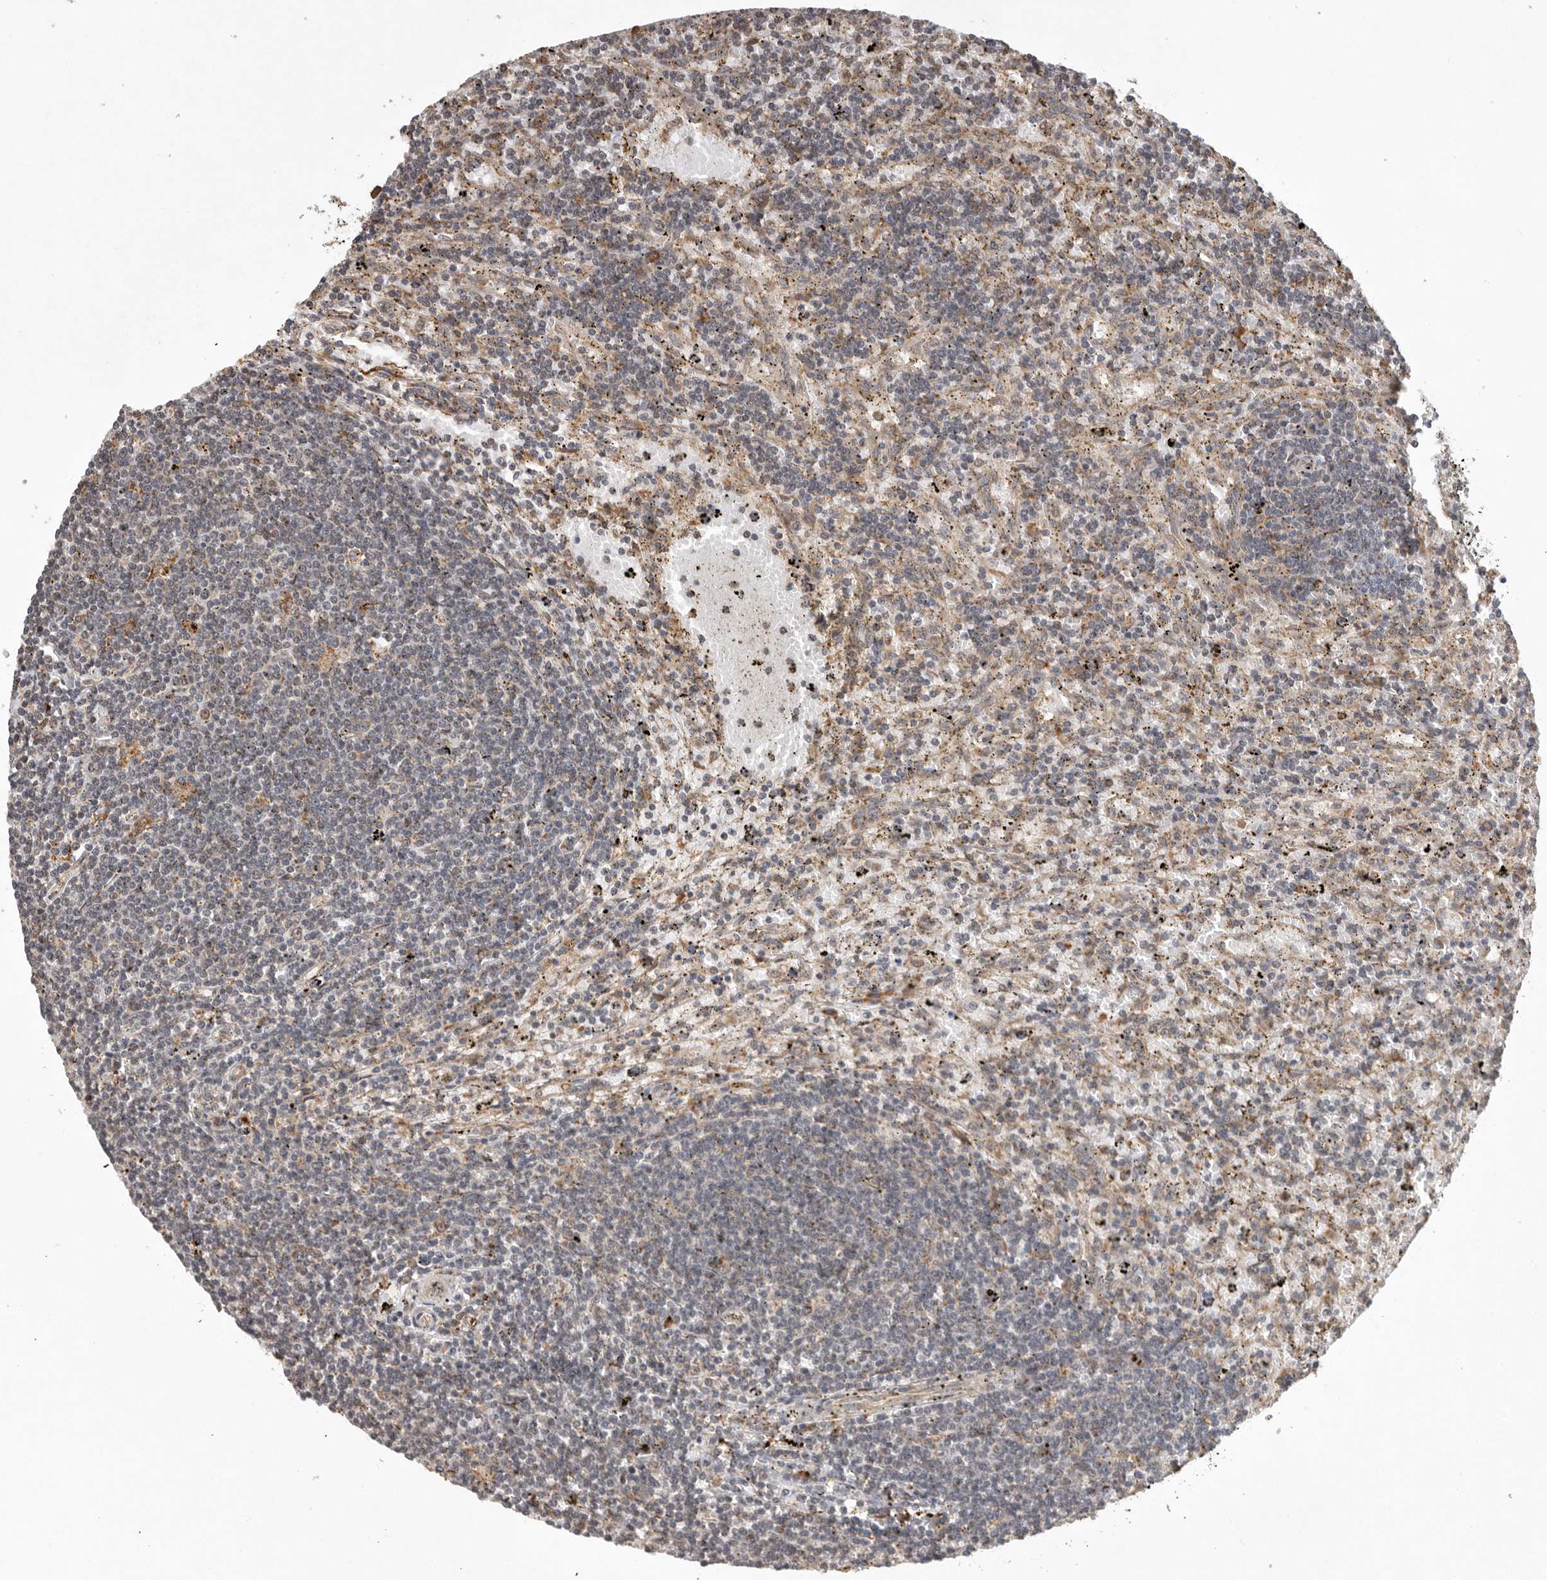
{"staining": {"intensity": "negative", "quantity": "none", "location": "none"}, "tissue": "lymphoma", "cell_type": "Tumor cells", "image_type": "cancer", "snomed": [{"axis": "morphology", "description": "Malignant lymphoma, non-Hodgkin's type, Low grade"}, {"axis": "topography", "description": "Spleen"}], "caption": "This photomicrograph is of malignant lymphoma, non-Hodgkin's type (low-grade) stained with immunohistochemistry (IHC) to label a protein in brown with the nuclei are counter-stained blue. There is no expression in tumor cells.", "gene": "ZNF83", "patient": {"sex": "male", "age": 76}}